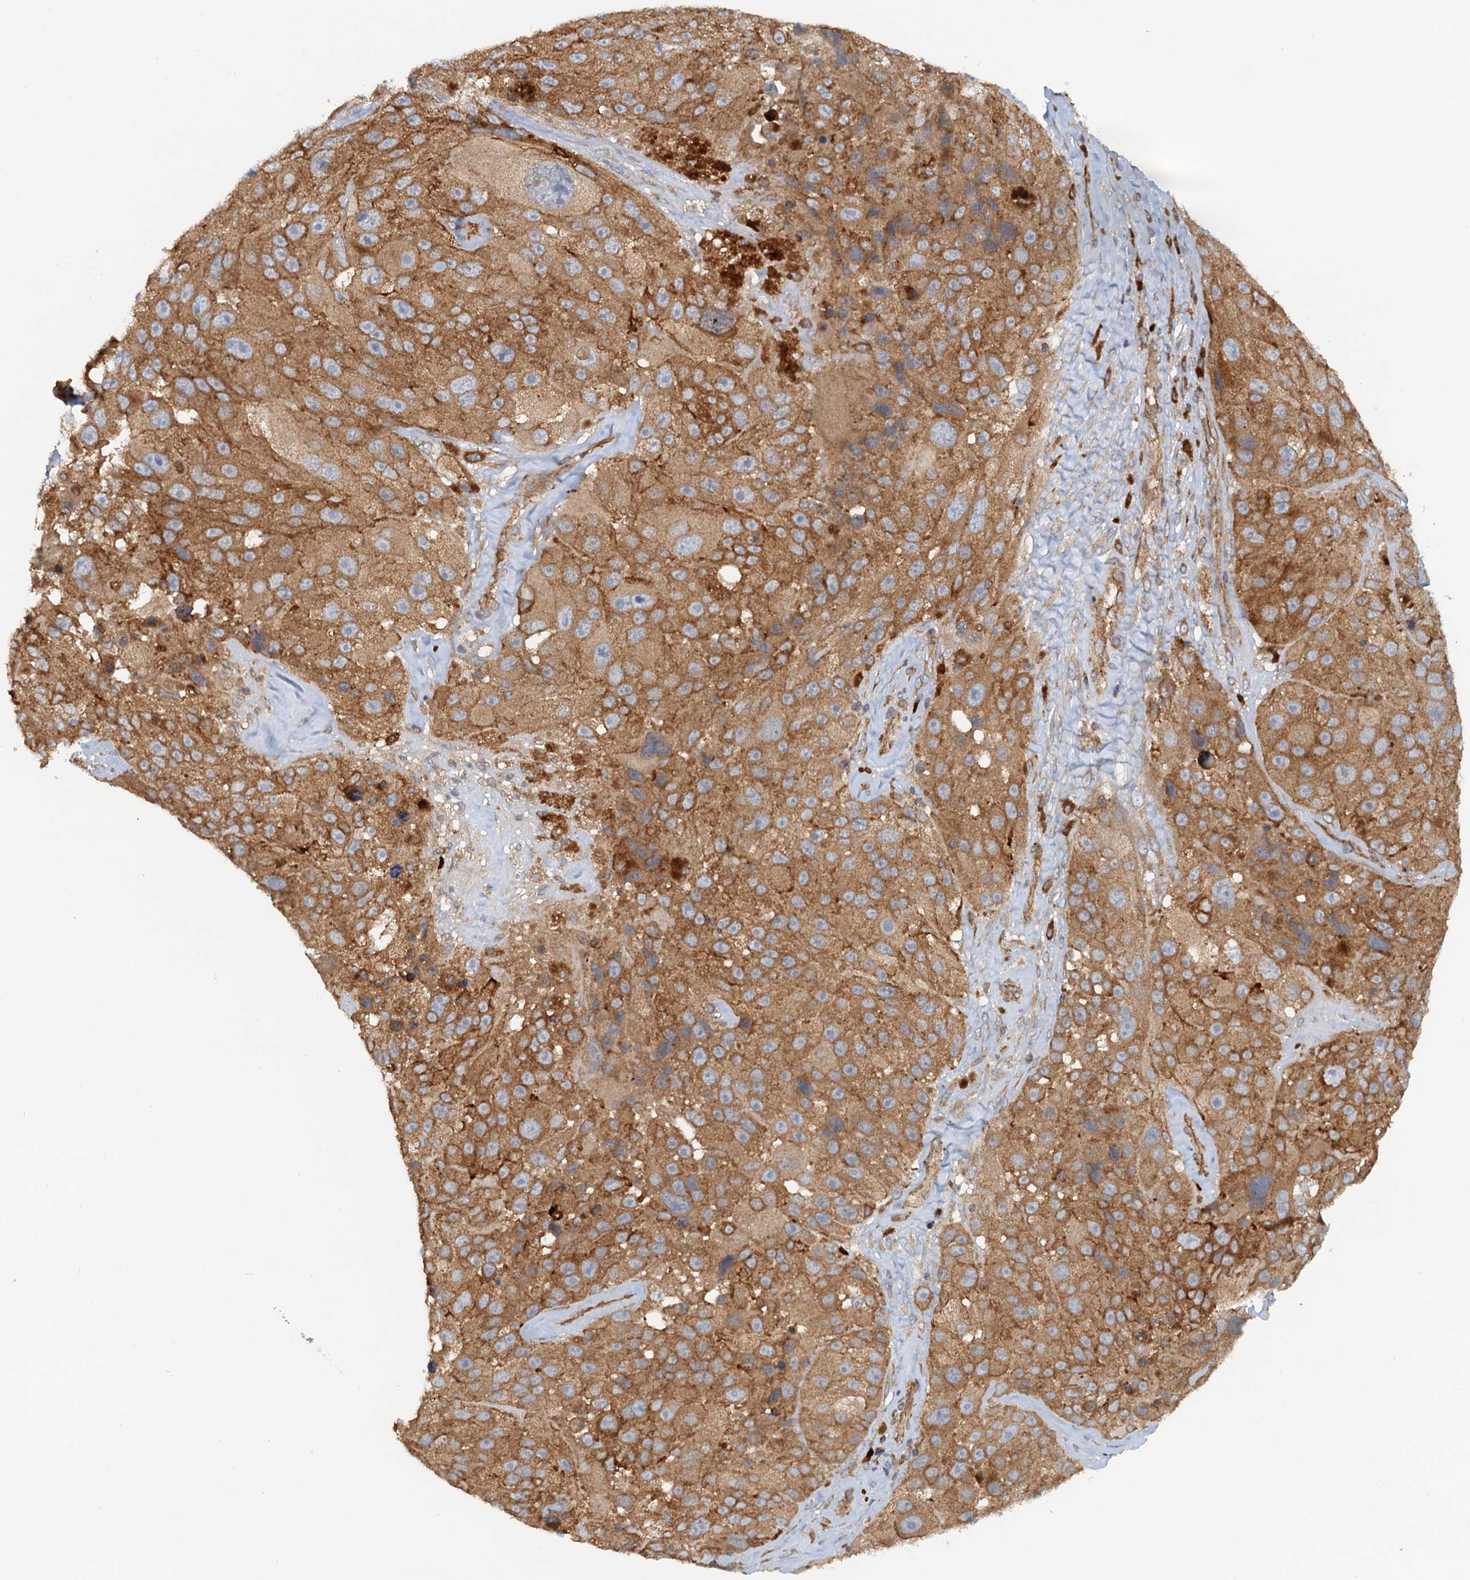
{"staining": {"intensity": "moderate", "quantity": ">75%", "location": "cytoplasmic/membranous"}, "tissue": "melanoma", "cell_type": "Tumor cells", "image_type": "cancer", "snomed": [{"axis": "morphology", "description": "Malignant melanoma, Metastatic site"}, {"axis": "topography", "description": "Lymph node"}], "caption": "Malignant melanoma (metastatic site) stained for a protein demonstrates moderate cytoplasmic/membranous positivity in tumor cells.", "gene": "NIPAL3", "patient": {"sex": "male", "age": 62}}